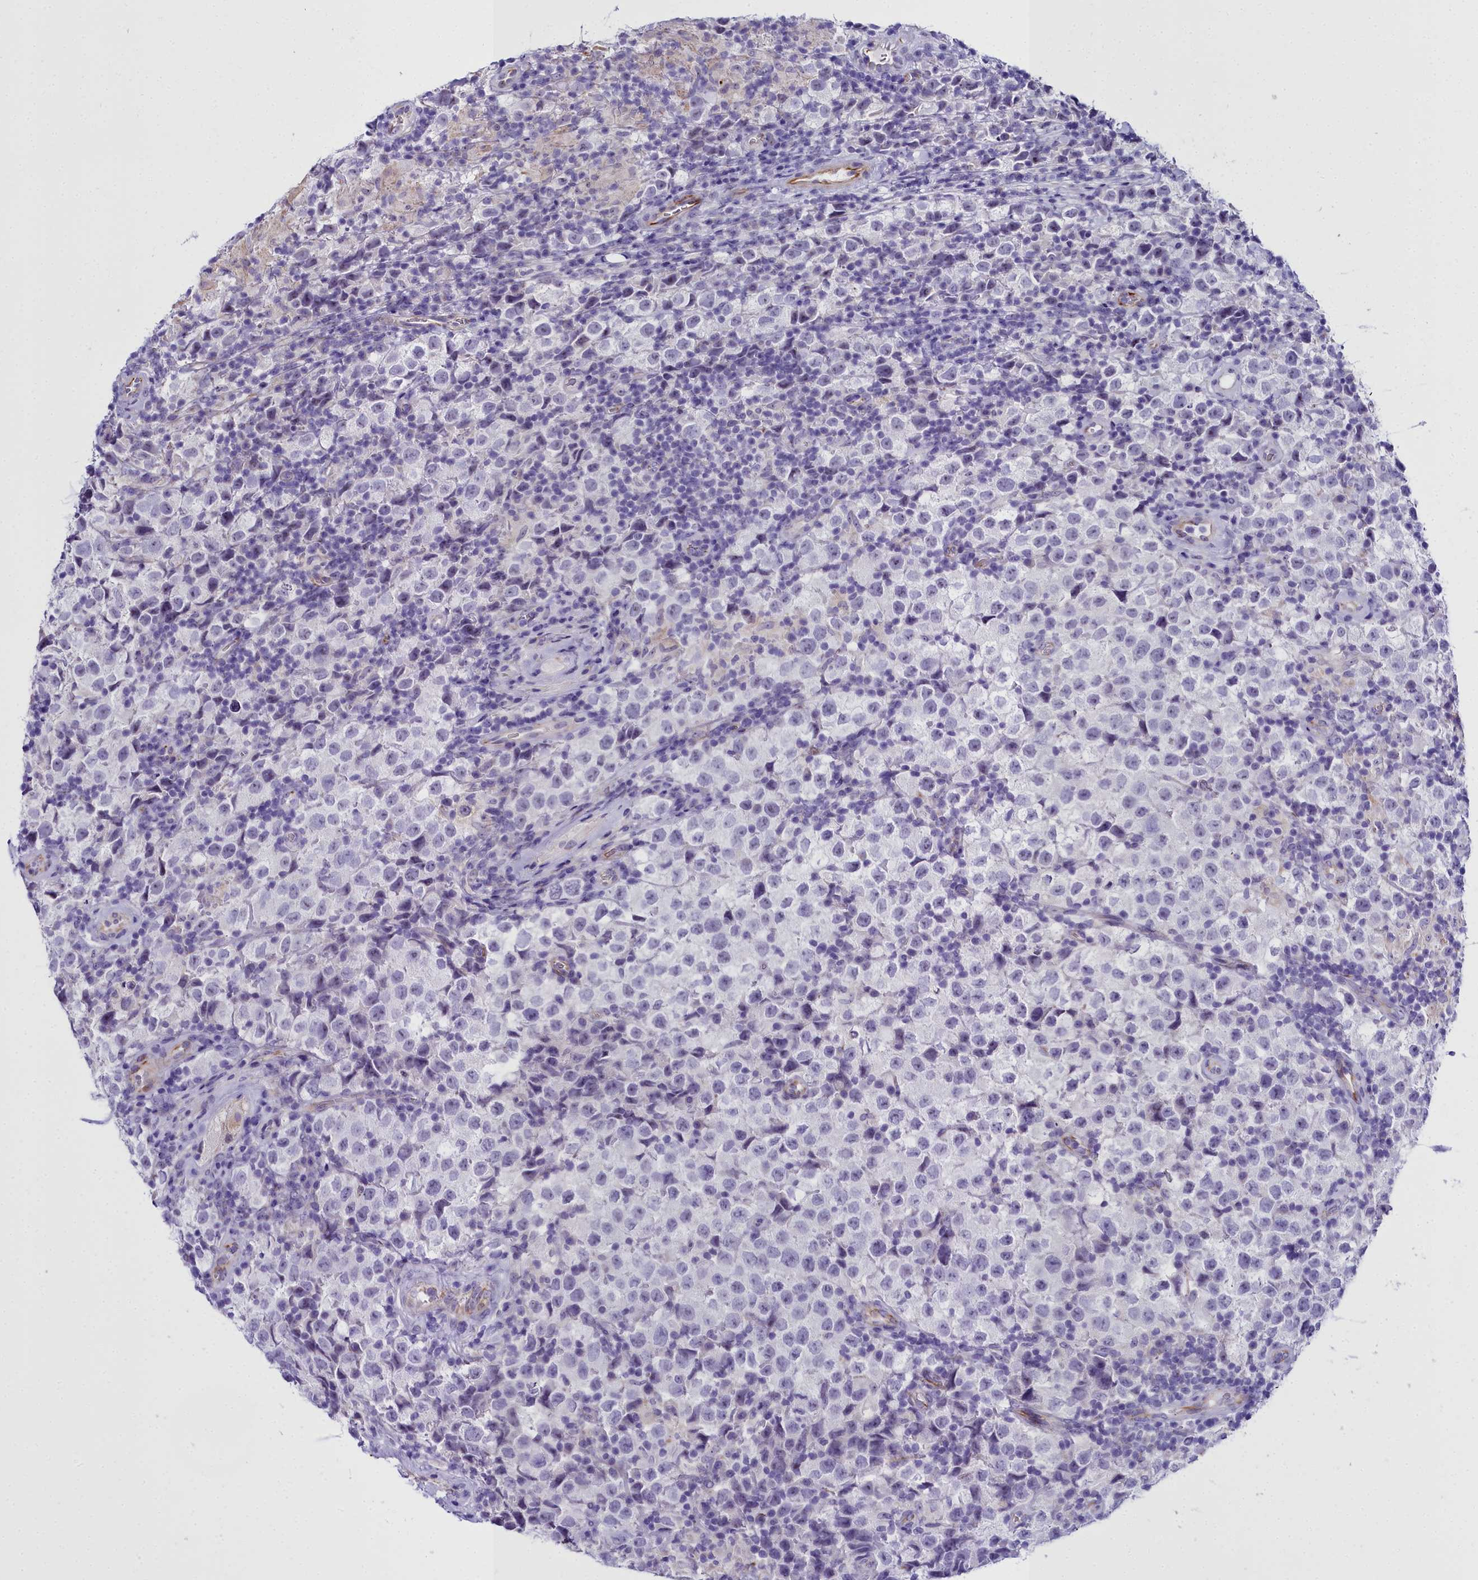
{"staining": {"intensity": "negative", "quantity": "none", "location": "none"}, "tissue": "testis cancer", "cell_type": "Tumor cells", "image_type": "cancer", "snomed": [{"axis": "morphology", "description": "Seminoma, NOS"}, {"axis": "morphology", "description": "Carcinoma, Embryonal, NOS"}, {"axis": "topography", "description": "Testis"}], "caption": "Testis cancer was stained to show a protein in brown. There is no significant positivity in tumor cells.", "gene": "TIMM22", "patient": {"sex": "male", "age": 41}}